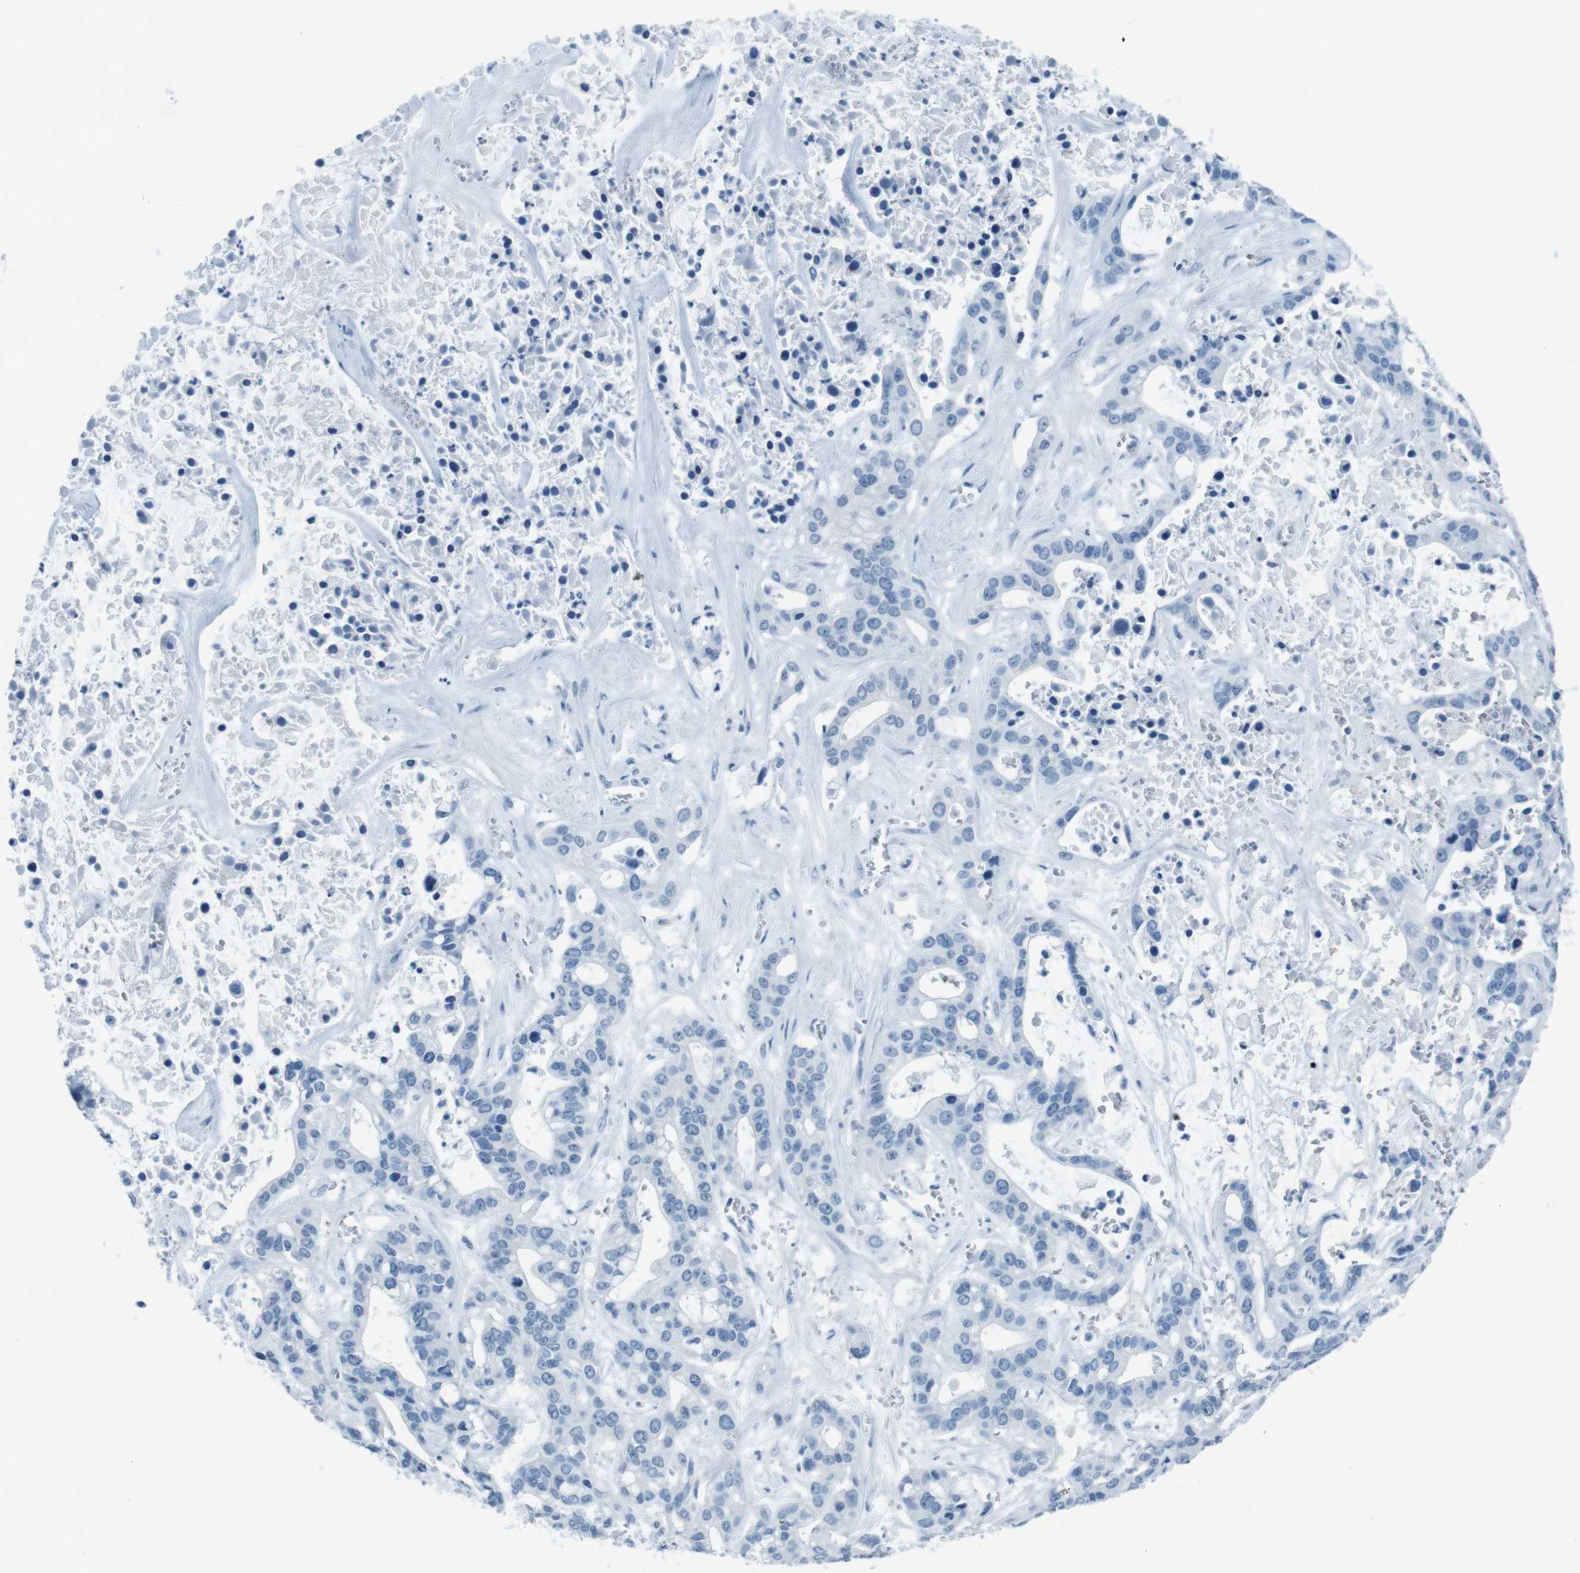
{"staining": {"intensity": "negative", "quantity": "none", "location": "none"}, "tissue": "liver cancer", "cell_type": "Tumor cells", "image_type": "cancer", "snomed": [{"axis": "morphology", "description": "Cholangiocarcinoma"}, {"axis": "topography", "description": "Liver"}], "caption": "Tumor cells show no significant staining in cholangiocarcinoma (liver).", "gene": "TMEM207", "patient": {"sex": "female", "age": 65}}